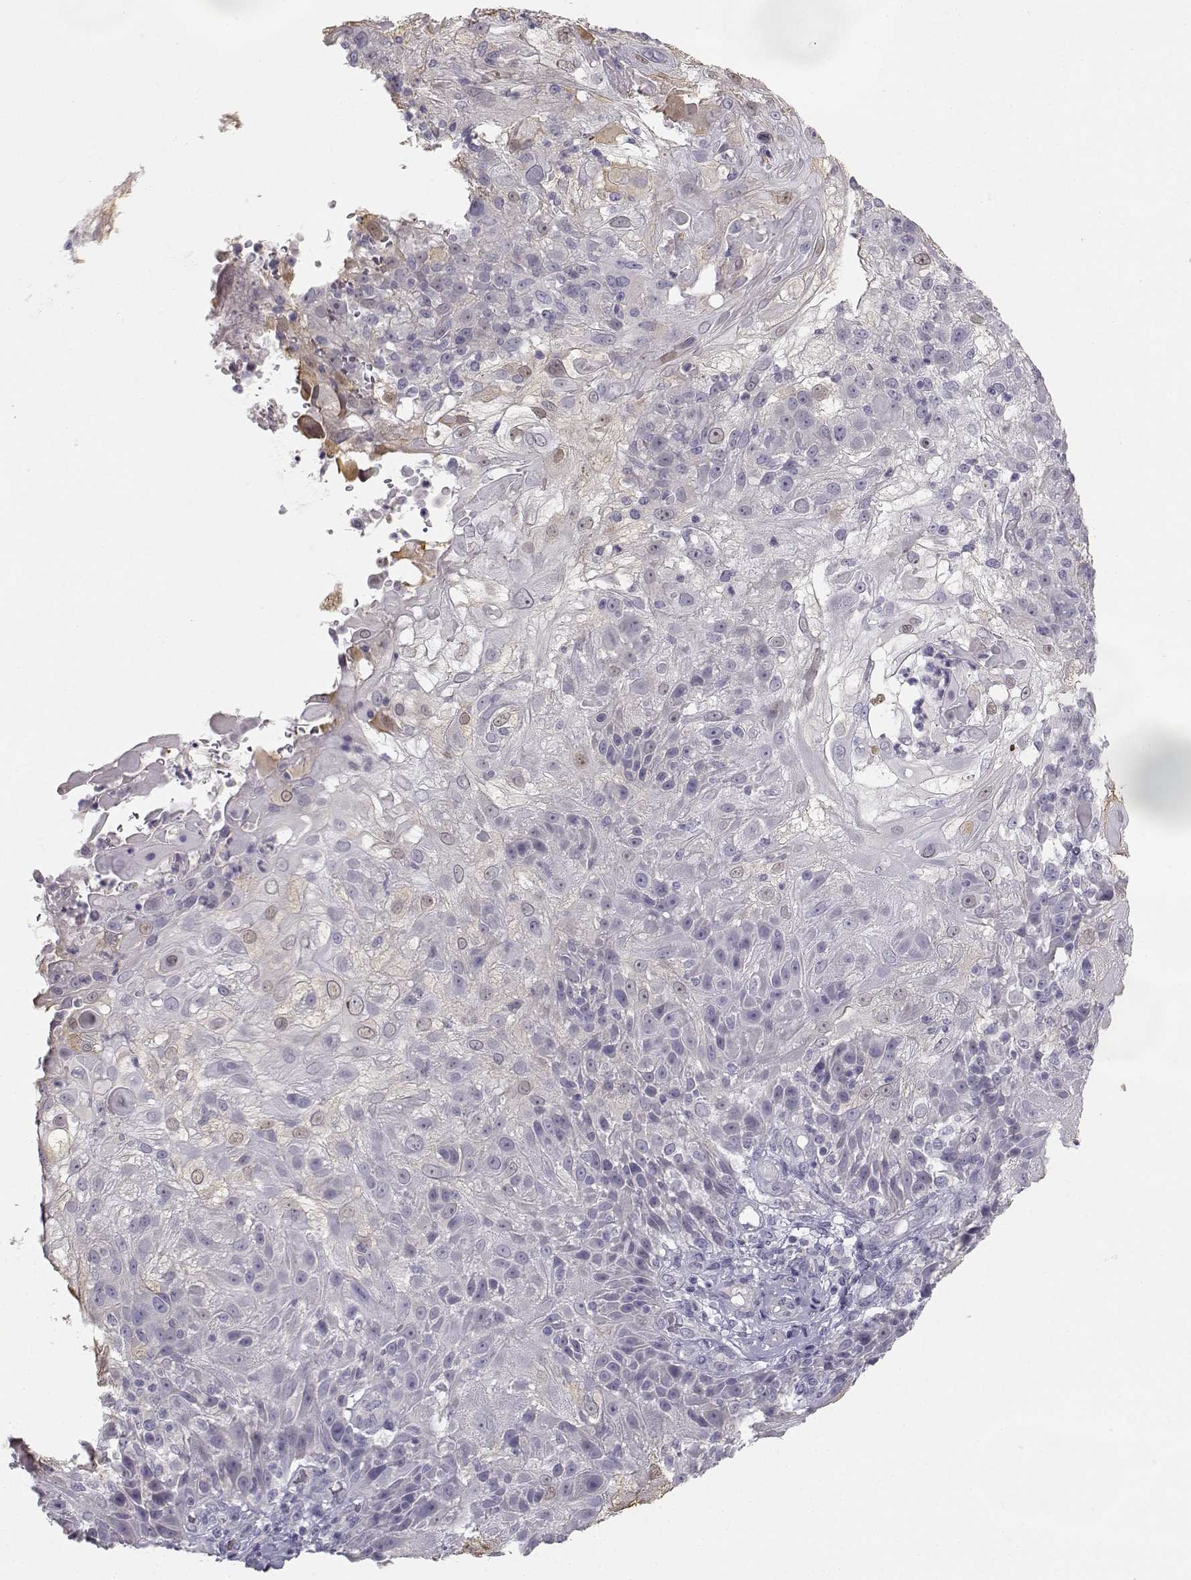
{"staining": {"intensity": "negative", "quantity": "none", "location": "none"}, "tissue": "skin cancer", "cell_type": "Tumor cells", "image_type": "cancer", "snomed": [{"axis": "morphology", "description": "Normal tissue, NOS"}, {"axis": "morphology", "description": "Squamous cell carcinoma, NOS"}, {"axis": "topography", "description": "Skin"}], "caption": "DAB (3,3'-diaminobenzidine) immunohistochemical staining of squamous cell carcinoma (skin) displays no significant positivity in tumor cells.", "gene": "MYCBPAP", "patient": {"sex": "female", "age": 83}}